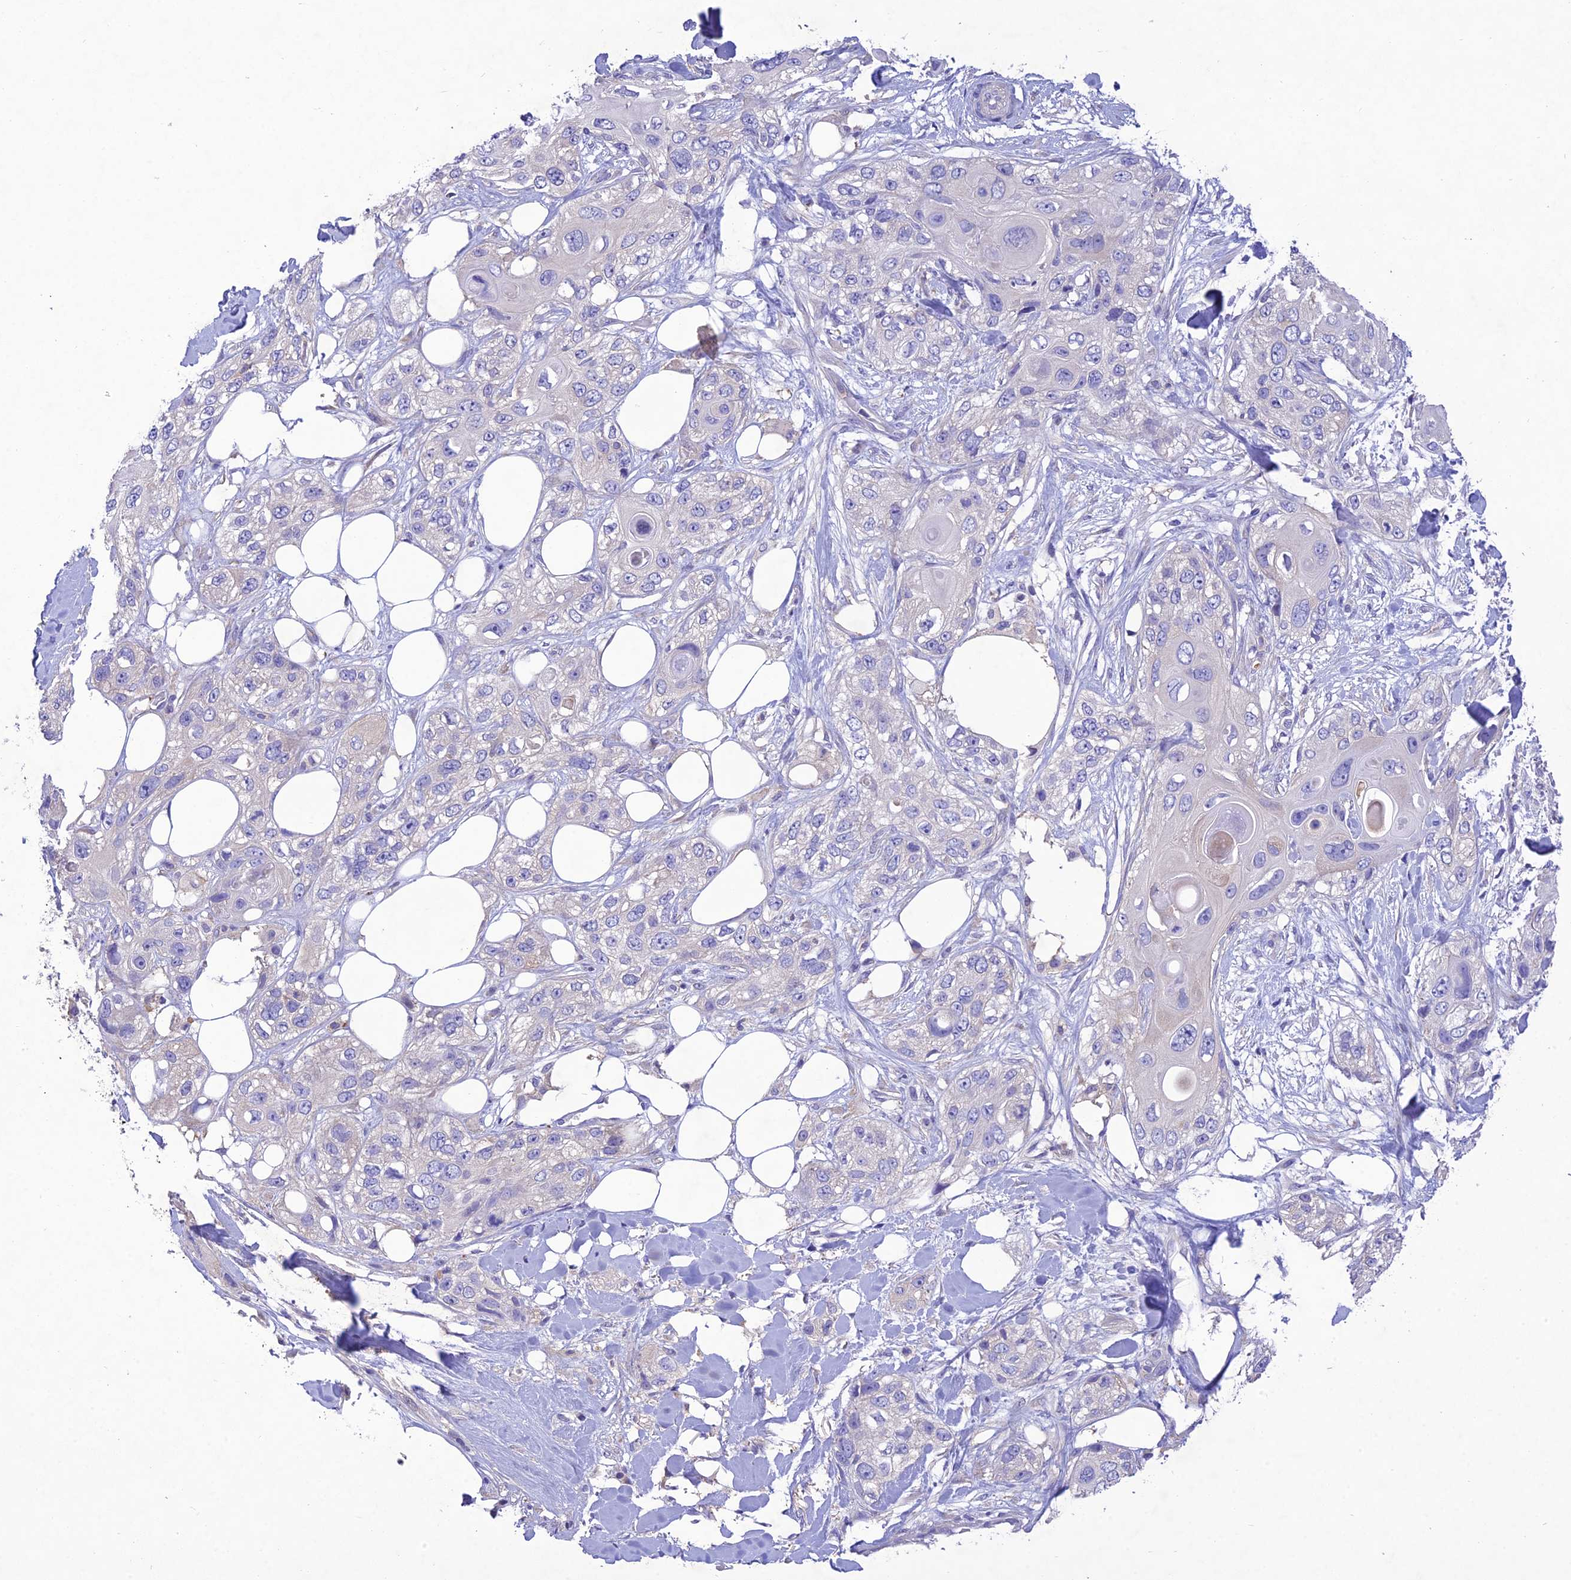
{"staining": {"intensity": "negative", "quantity": "none", "location": "none"}, "tissue": "skin cancer", "cell_type": "Tumor cells", "image_type": "cancer", "snomed": [{"axis": "morphology", "description": "Normal tissue, NOS"}, {"axis": "morphology", "description": "Squamous cell carcinoma, NOS"}, {"axis": "topography", "description": "Skin"}], "caption": "High magnification brightfield microscopy of squamous cell carcinoma (skin) stained with DAB (3,3'-diaminobenzidine) (brown) and counterstained with hematoxylin (blue): tumor cells show no significant positivity.", "gene": "SNX24", "patient": {"sex": "male", "age": 72}}